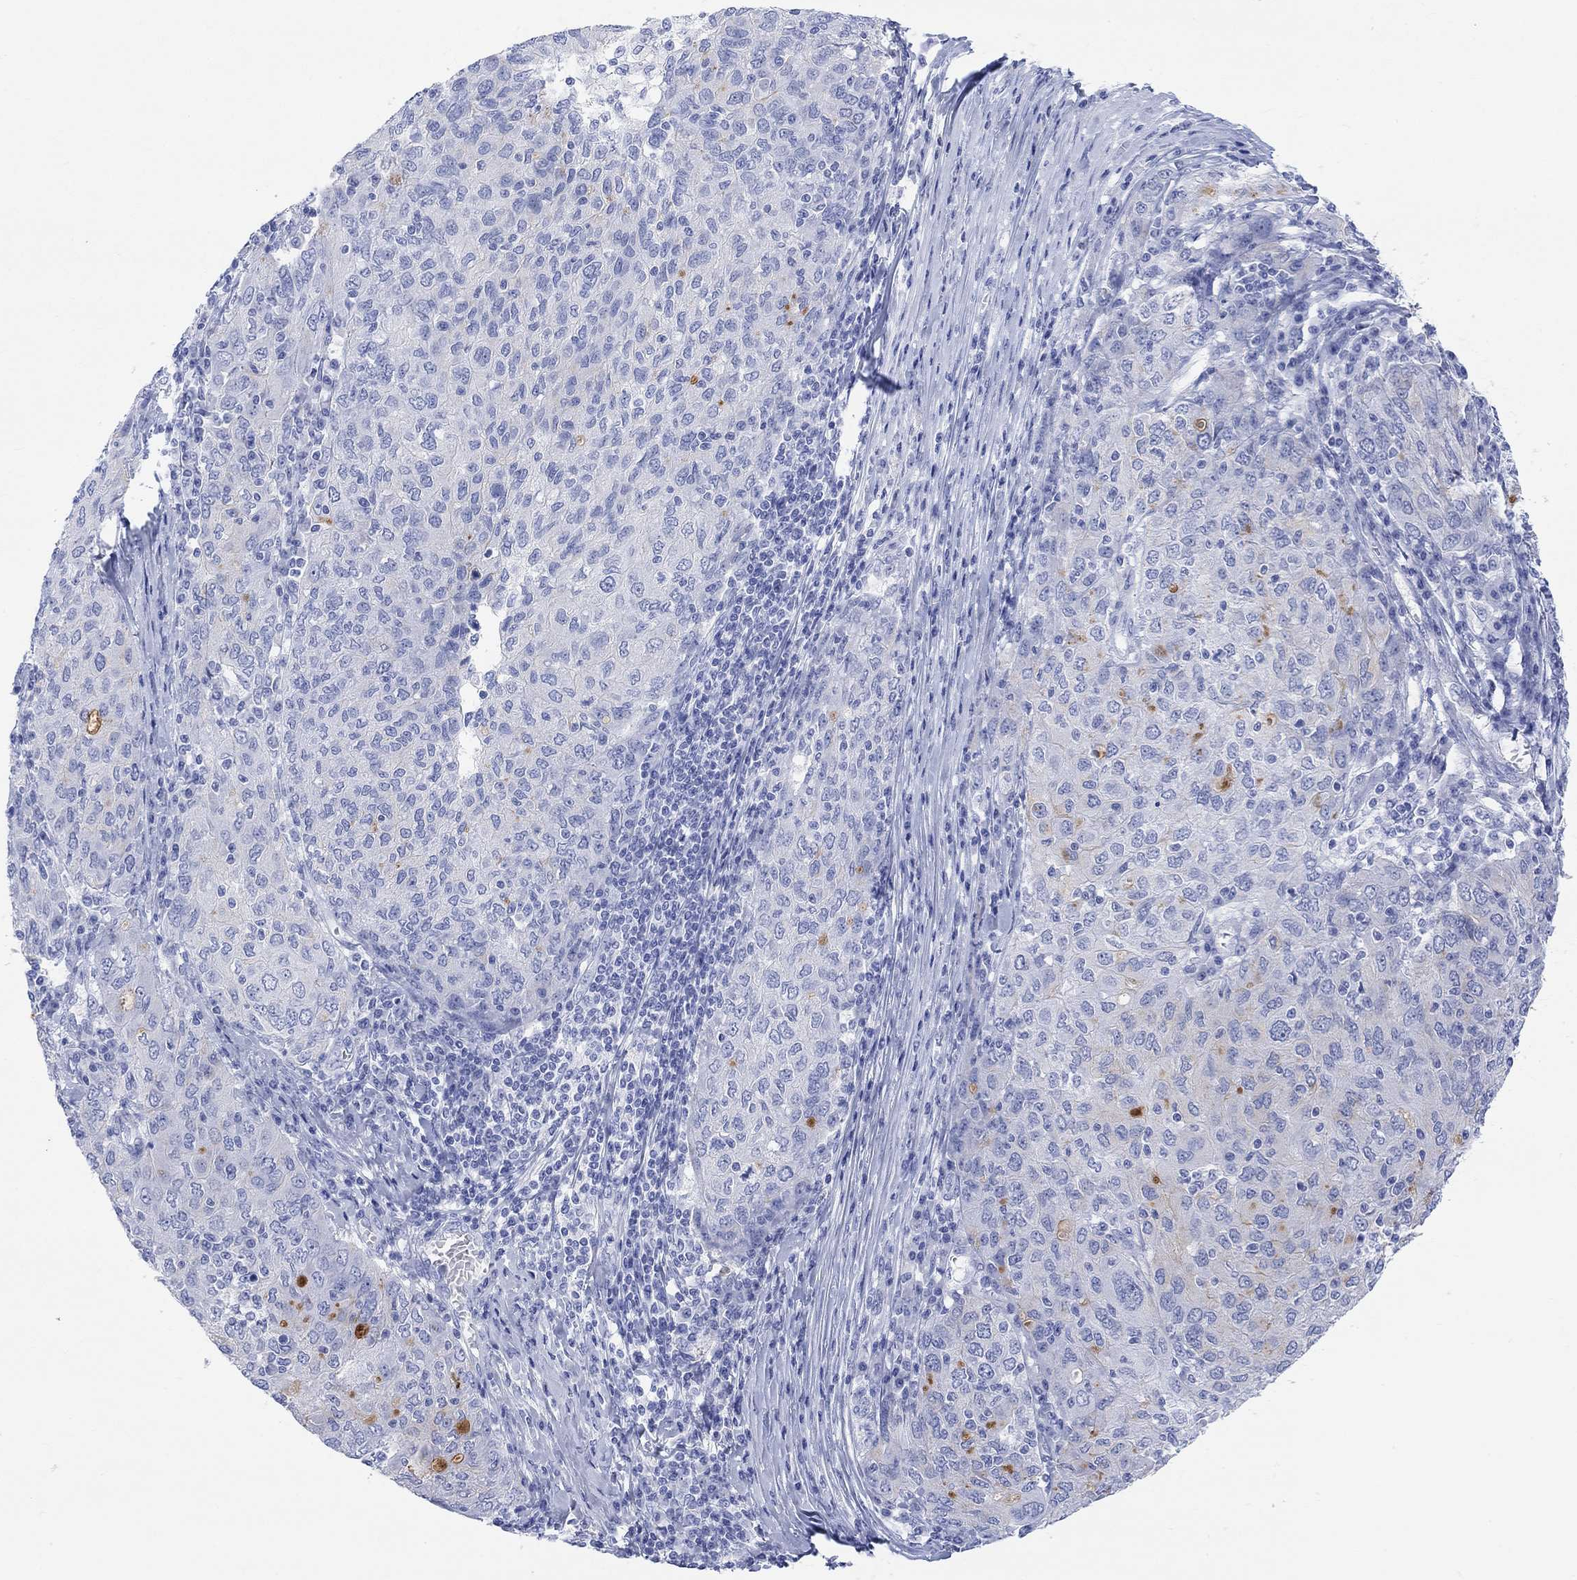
{"staining": {"intensity": "weak", "quantity": "<25%", "location": "cytoplasmic/membranous"}, "tissue": "ovarian cancer", "cell_type": "Tumor cells", "image_type": "cancer", "snomed": [{"axis": "morphology", "description": "Carcinoma, endometroid"}, {"axis": "topography", "description": "Ovary"}], "caption": "Tumor cells are negative for brown protein staining in ovarian endometroid carcinoma. (DAB (3,3'-diaminobenzidine) immunohistochemistry visualized using brightfield microscopy, high magnification).", "gene": "XIRP2", "patient": {"sex": "female", "age": 50}}